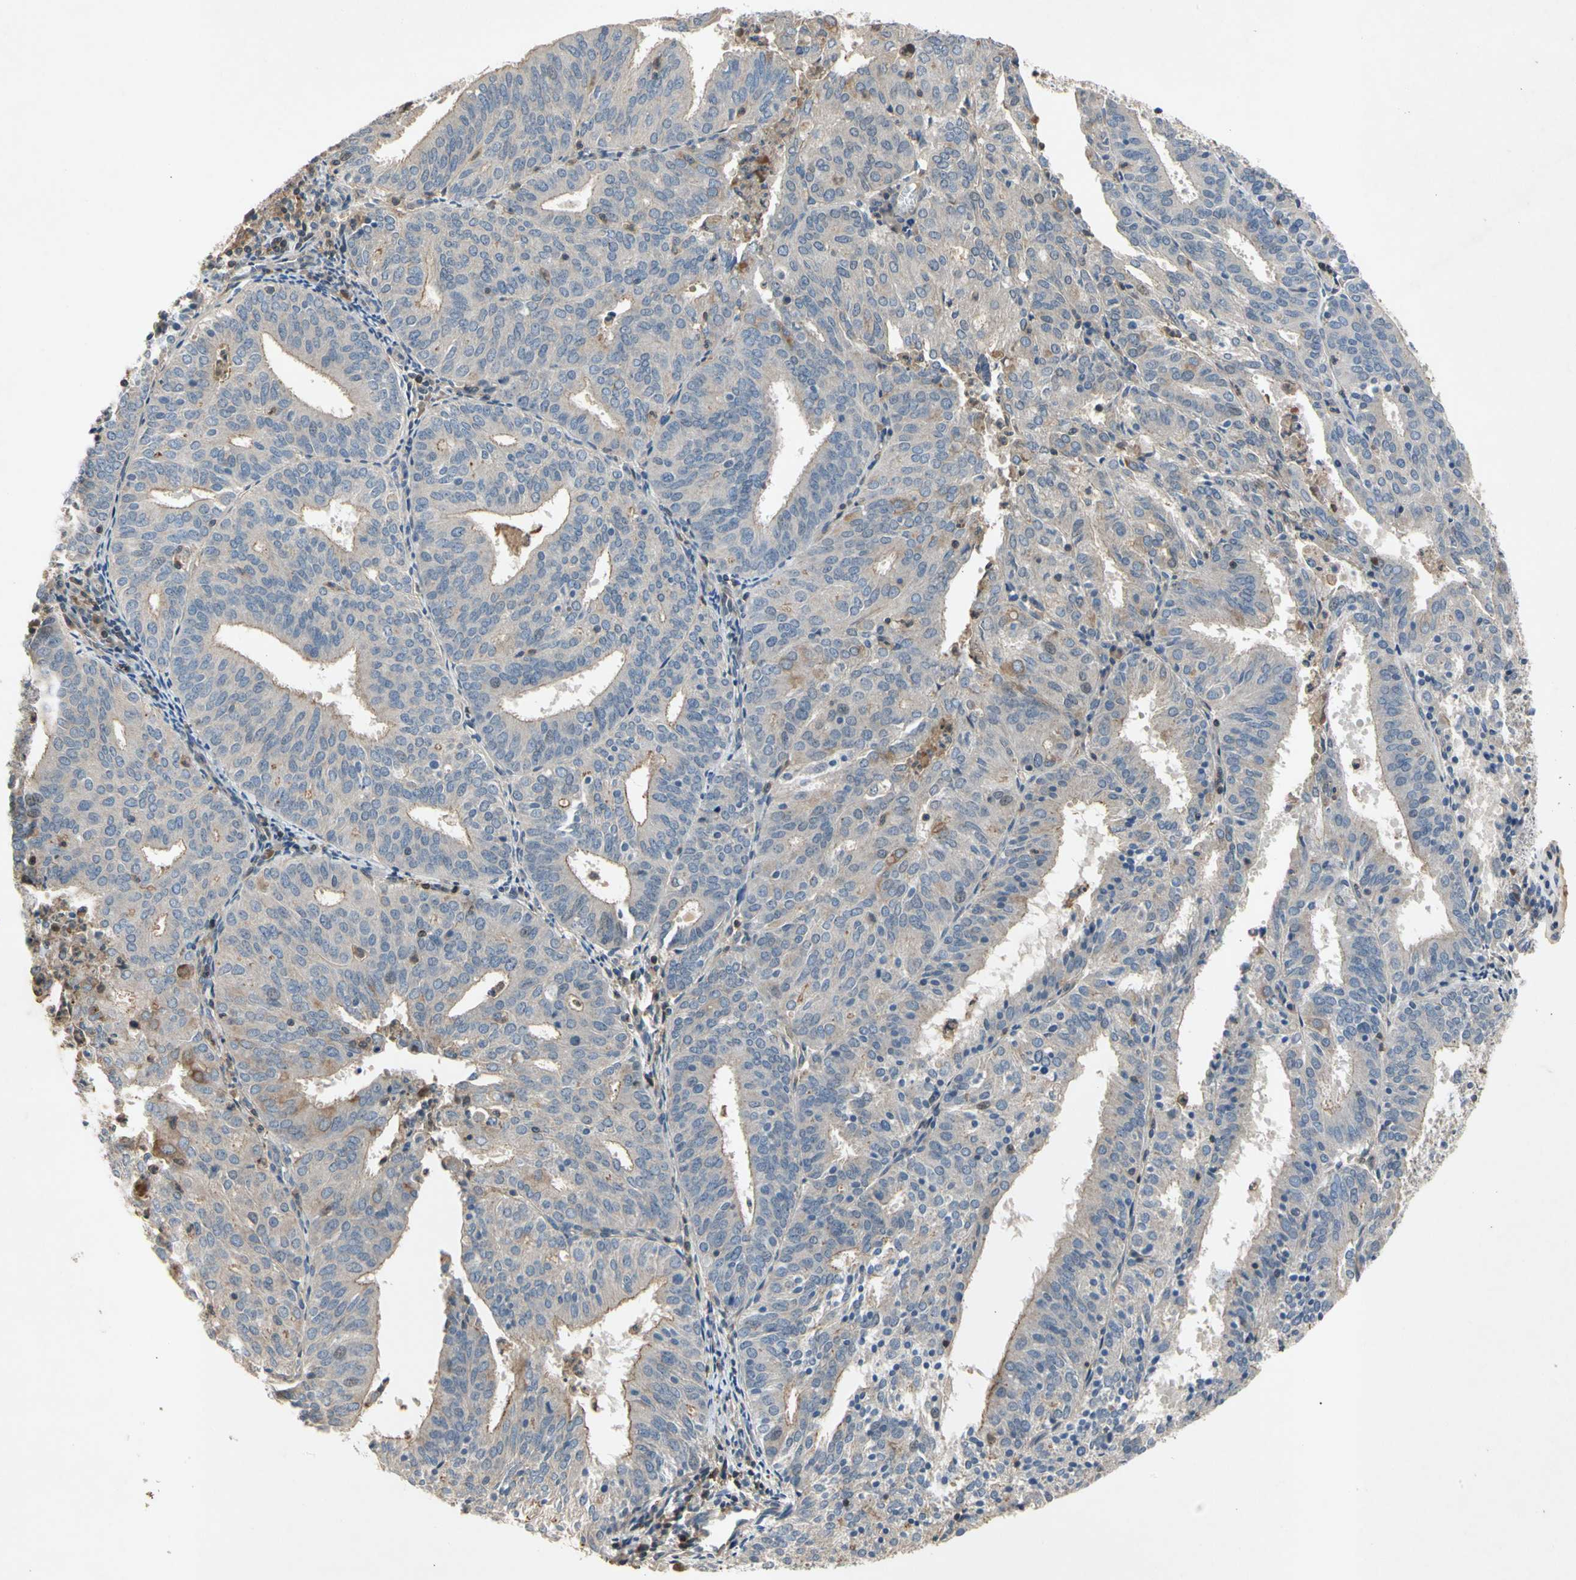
{"staining": {"intensity": "strong", "quantity": "<25%", "location": "nuclear"}, "tissue": "endometrial cancer", "cell_type": "Tumor cells", "image_type": "cancer", "snomed": [{"axis": "morphology", "description": "Adenocarcinoma, NOS"}, {"axis": "topography", "description": "Uterus"}], "caption": "DAB (3,3'-diaminobenzidine) immunohistochemical staining of human adenocarcinoma (endometrial) exhibits strong nuclear protein staining in about <25% of tumor cells. Using DAB (brown) and hematoxylin (blue) stains, captured at high magnification using brightfield microscopy.", "gene": "CRTAC1", "patient": {"sex": "female", "age": 60}}